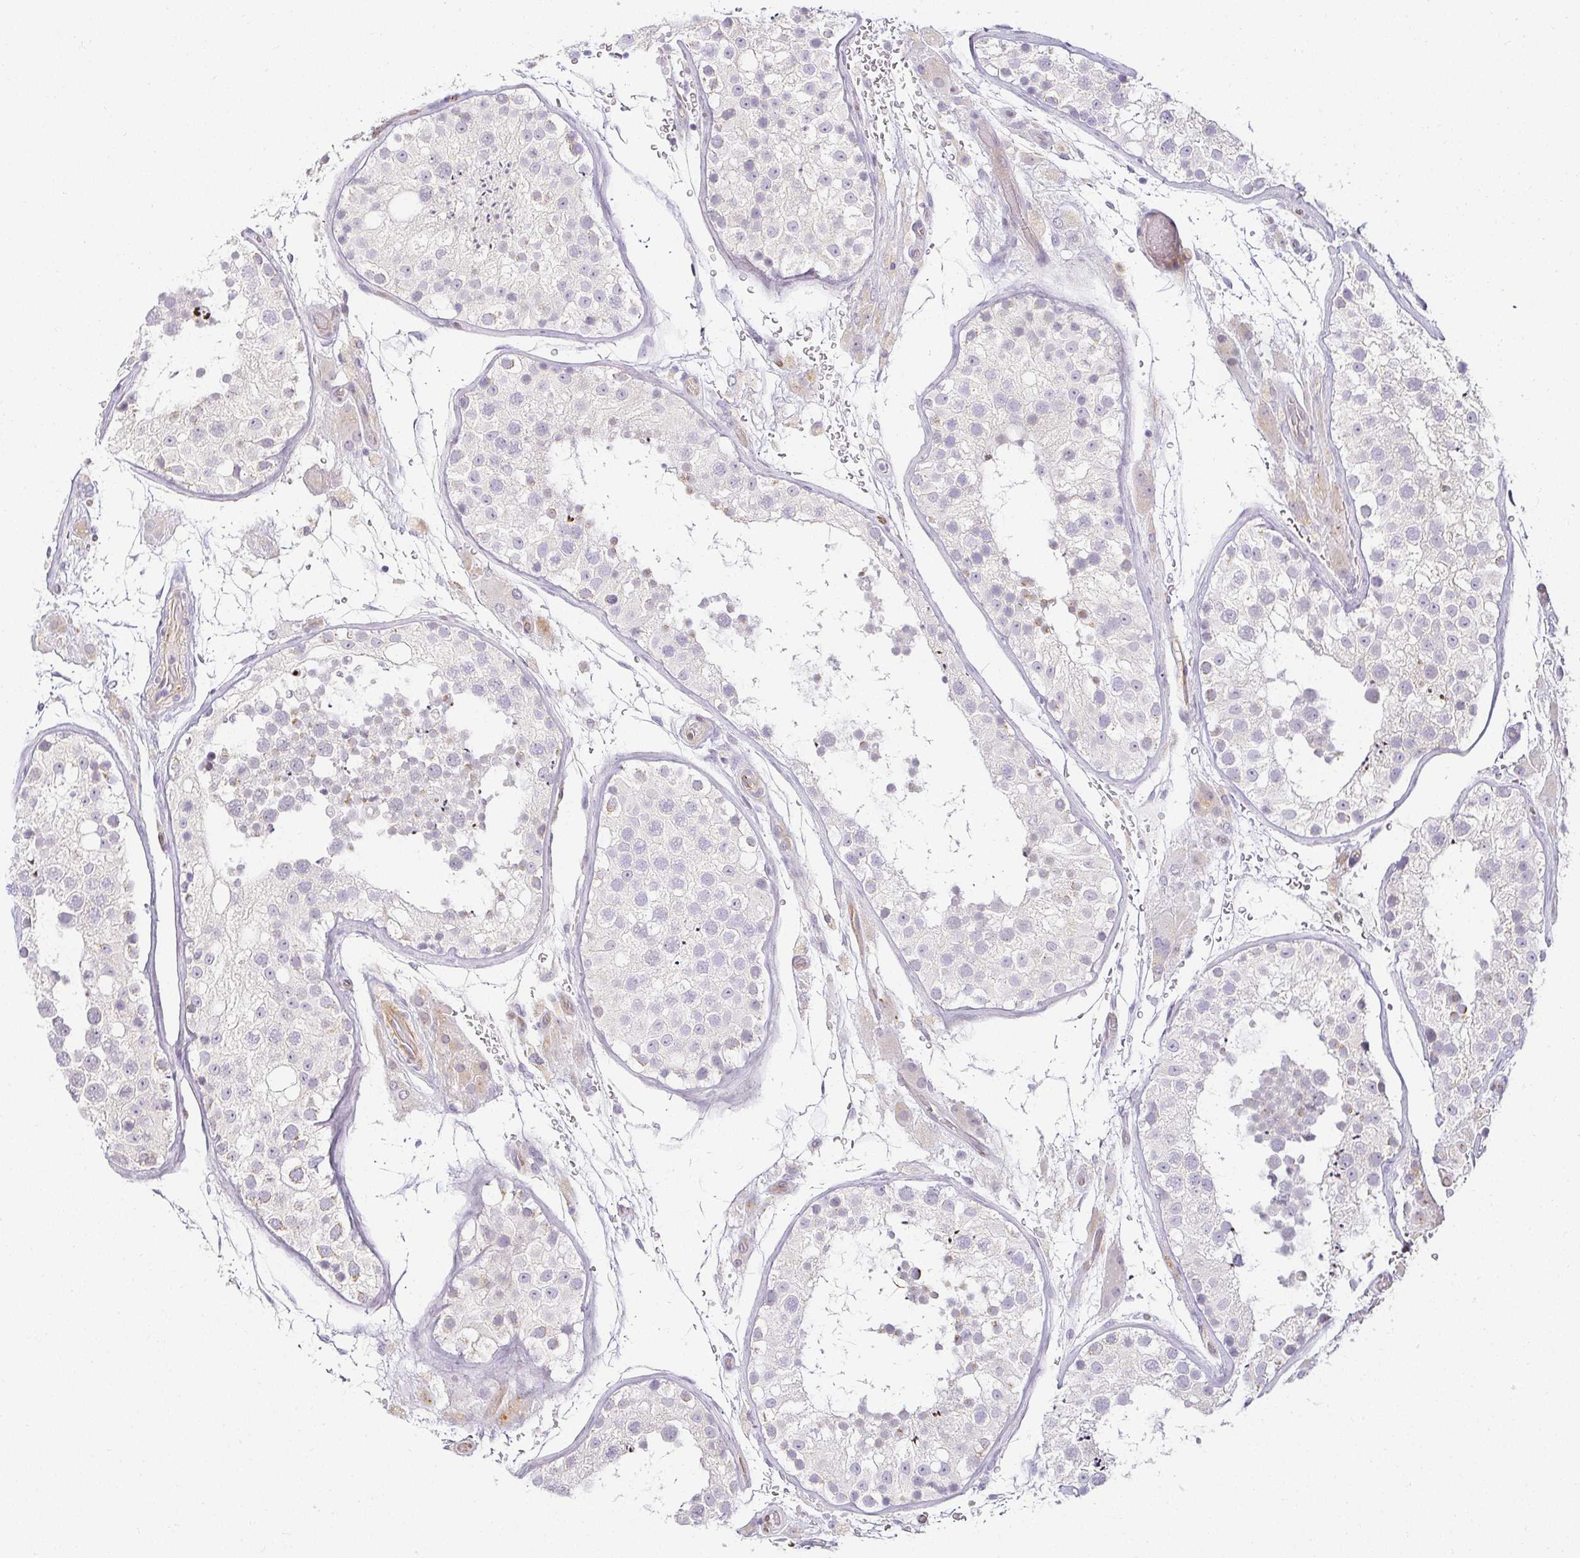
{"staining": {"intensity": "negative", "quantity": "none", "location": "none"}, "tissue": "testis", "cell_type": "Cells in seminiferous ducts", "image_type": "normal", "snomed": [{"axis": "morphology", "description": "Normal tissue, NOS"}, {"axis": "topography", "description": "Testis"}], "caption": "Immunohistochemistry micrograph of normal human testis stained for a protein (brown), which reveals no expression in cells in seminiferous ducts.", "gene": "ACAN", "patient": {"sex": "male", "age": 26}}